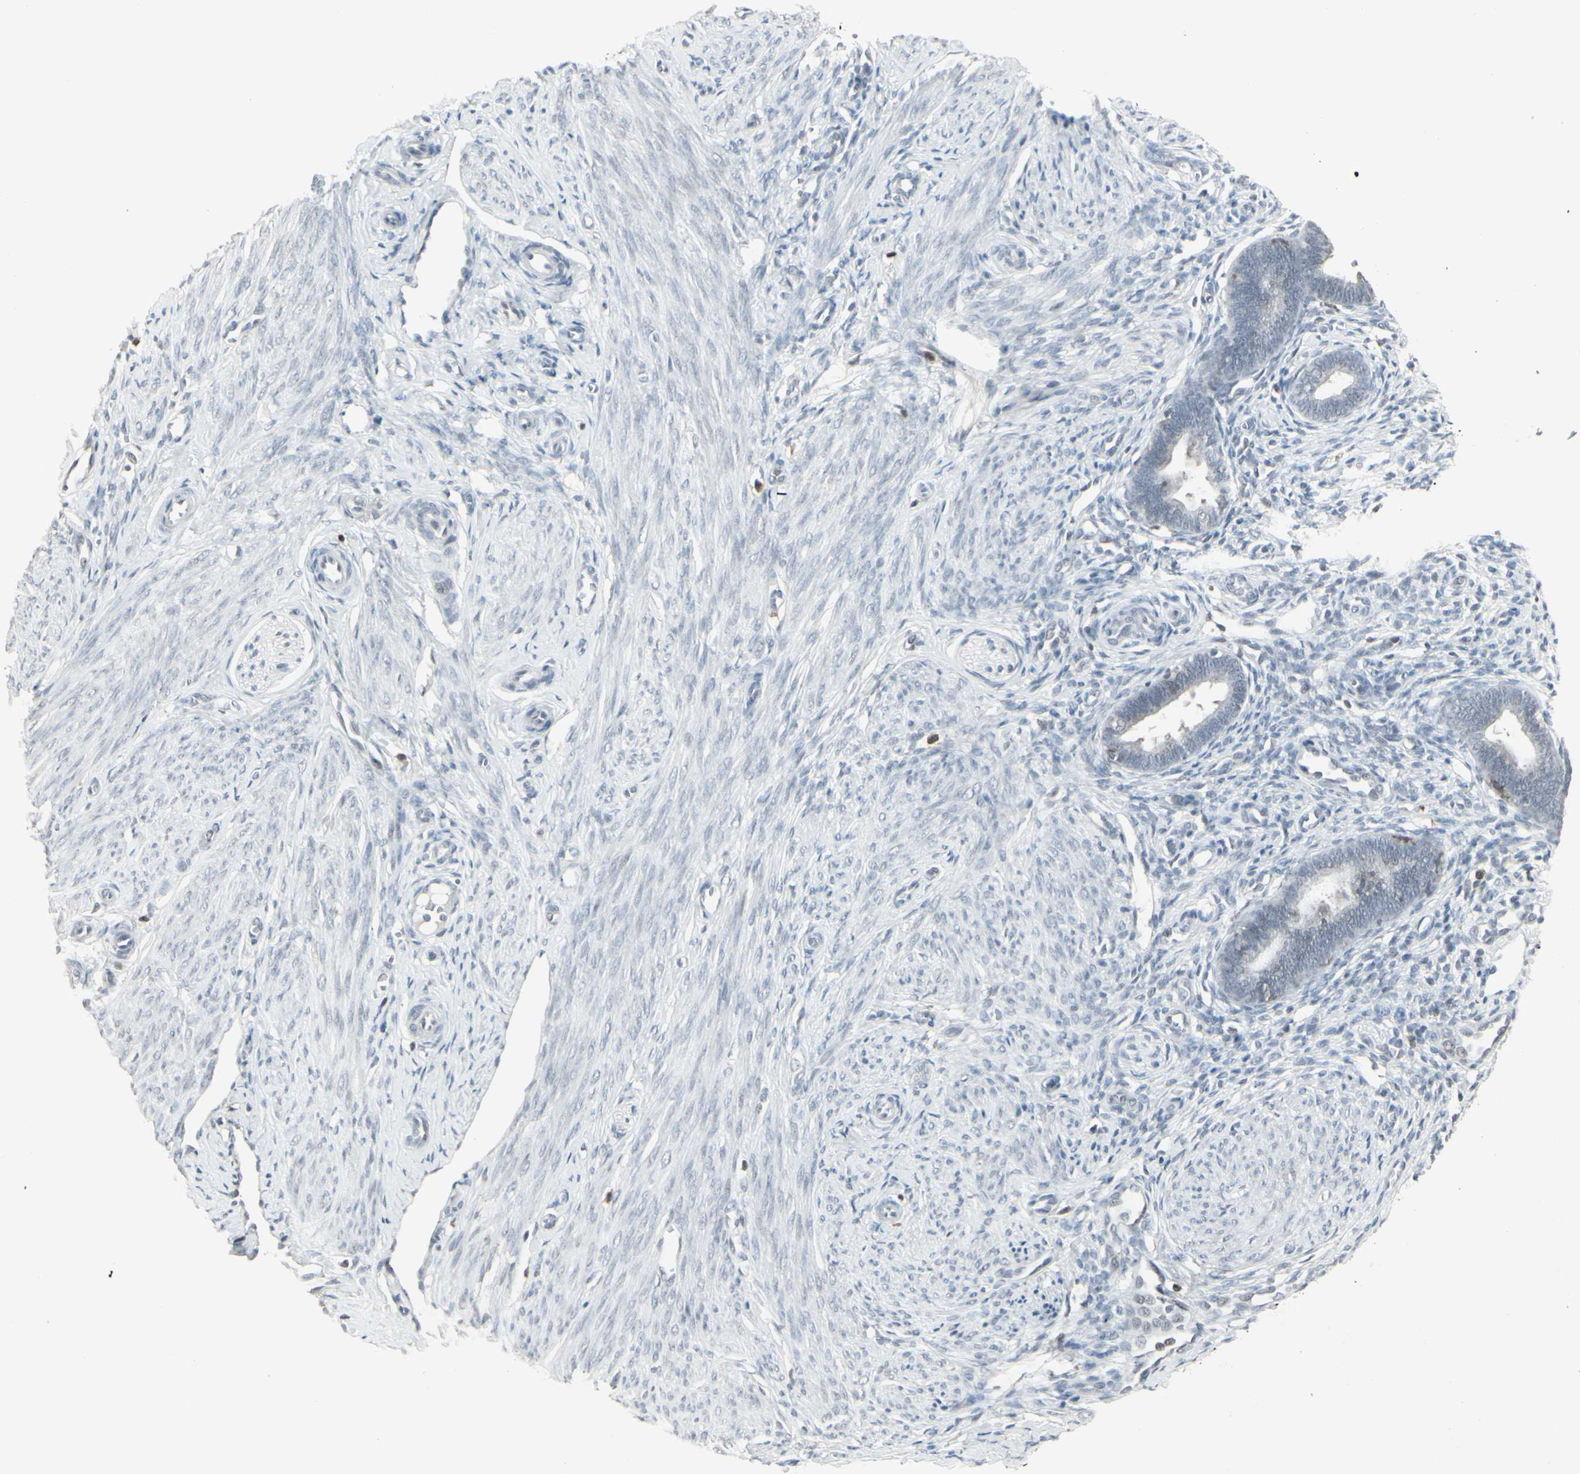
{"staining": {"intensity": "negative", "quantity": "none", "location": "none"}, "tissue": "endometrium", "cell_type": "Cells in endometrial stroma", "image_type": "normal", "snomed": [{"axis": "morphology", "description": "Normal tissue, NOS"}, {"axis": "topography", "description": "Endometrium"}], "caption": "Image shows no significant protein expression in cells in endometrial stroma of benign endometrium.", "gene": "SAMSN1", "patient": {"sex": "female", "age": 27}}